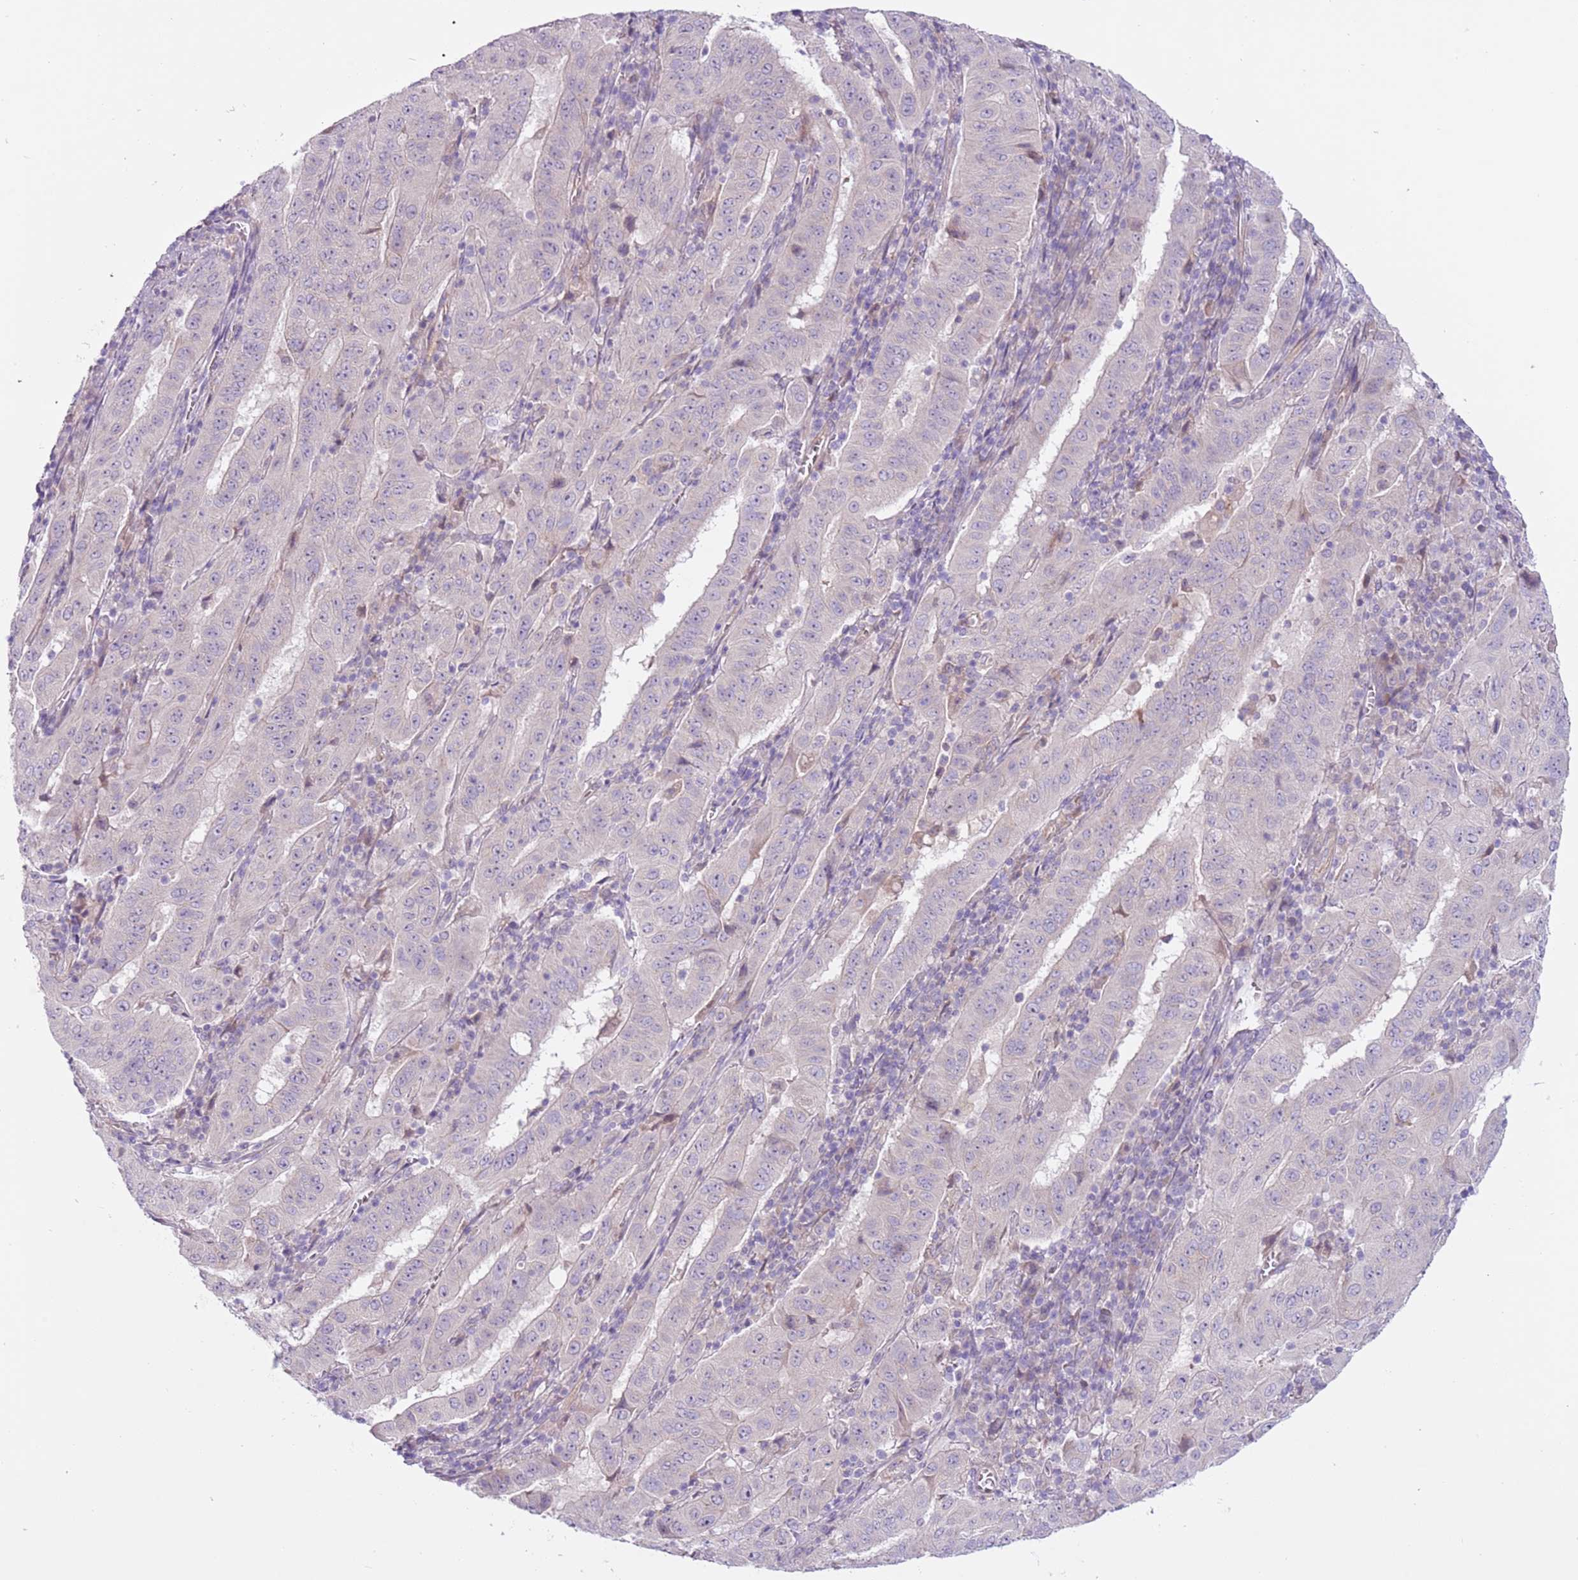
{"staining": {"intensity": "negative", "quantity": "none", "location": "none"}, "tissue": "pancreatic cancer", "cell_type": "Tumor cells", "image_type": "cancer", "snomed": [{"axis": "morphology", "description": "Adenocarcinoma, NOS"}, {"axis": "topography", "description": "Pancreas"}], "caption": "Adenocarcinoma (pancreatic) was stained to show a protein in brown. There is no significant expression in tumor cells. (IHC, brightfield microscopy, high magnification).", "gene": "MRO", "patient": {"sex": "male", "age": 63}}